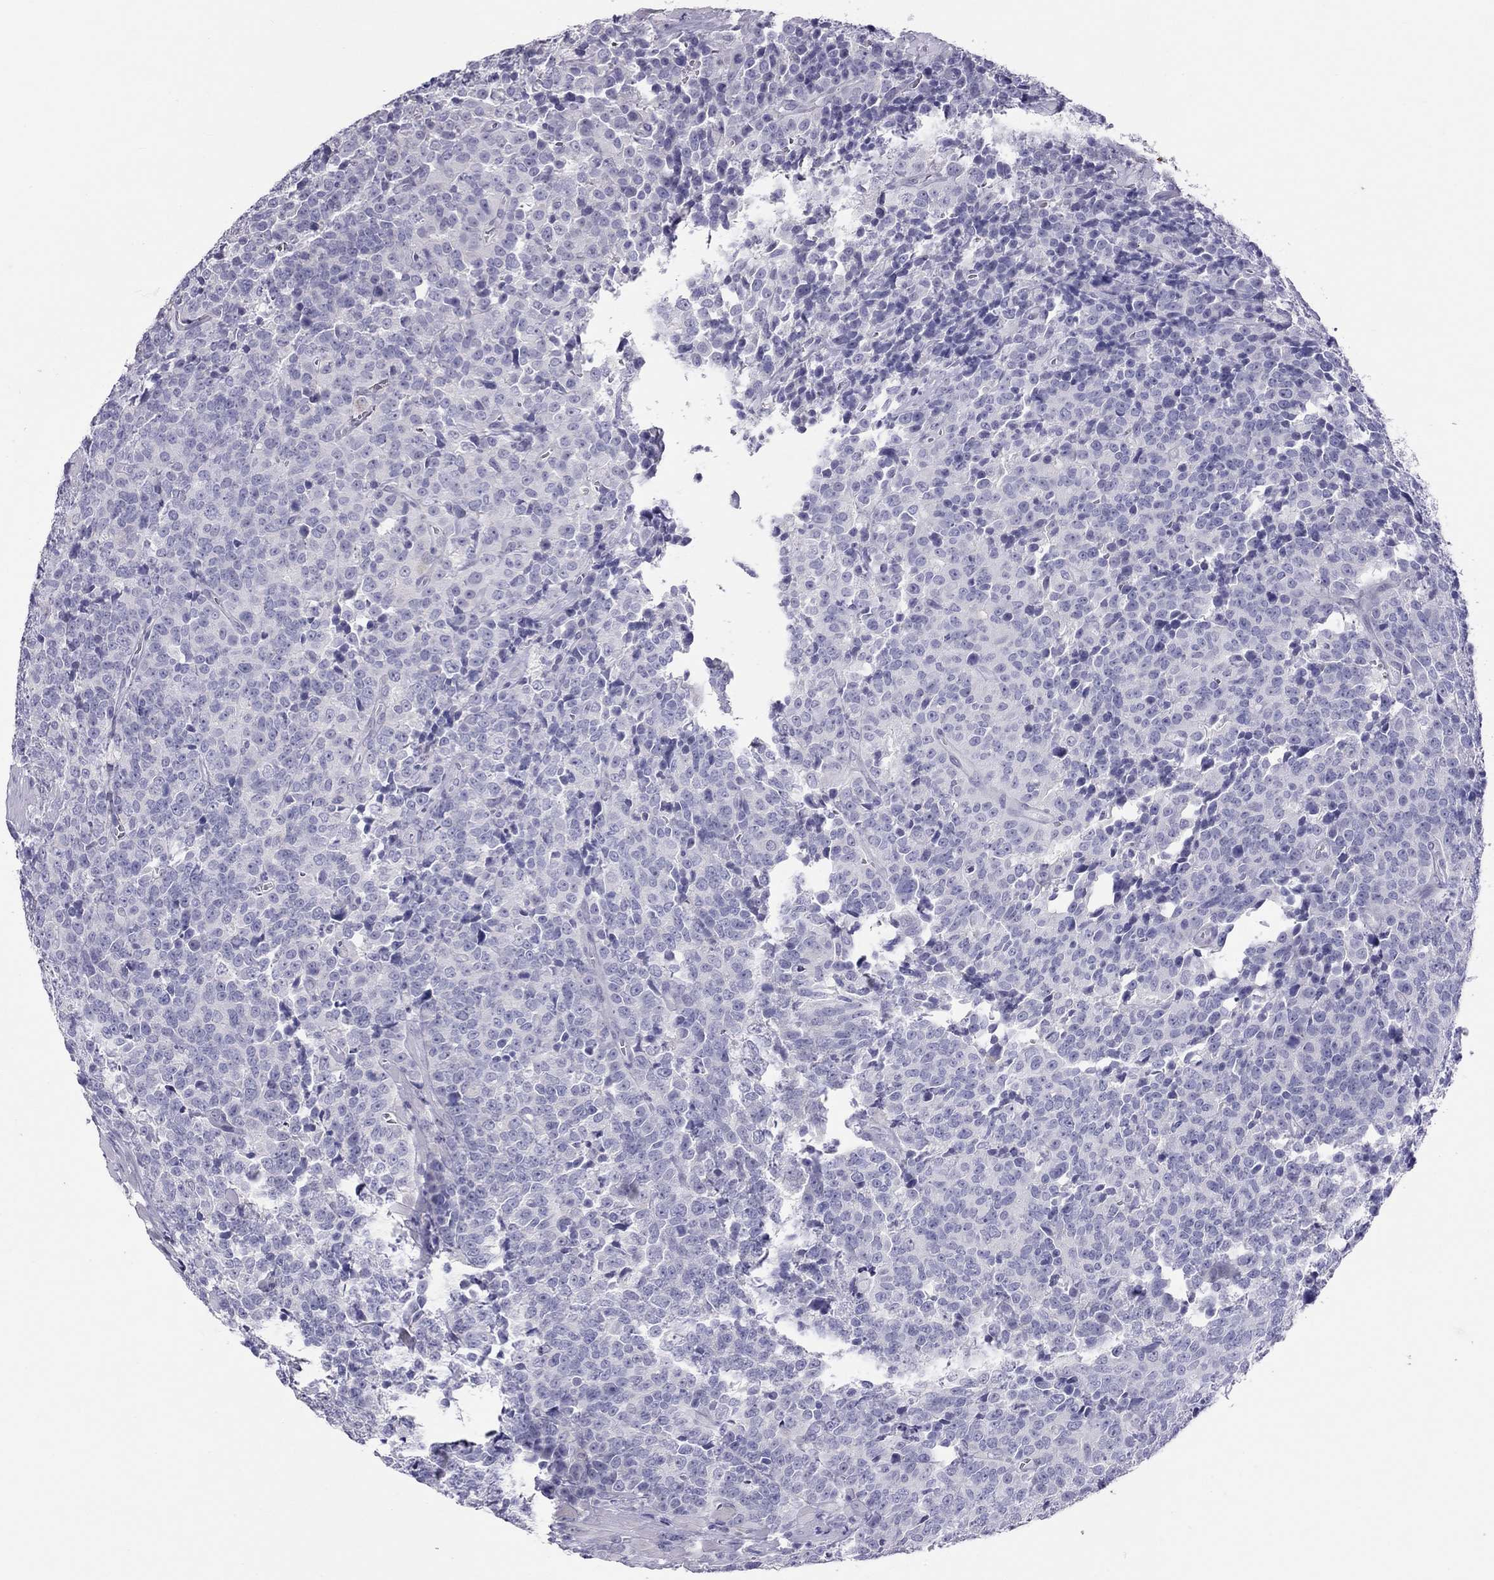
{"staining": {"intensity": "negative", "quantity": "none", "location": "none"}, "tissue": "prostate cancer", "cell_type": "Tumor cells", "image_type": "cancer", "snomed": [{"axis": "morphology", "description": "Adenocarcinoma, NOS"}, {"axis": "topography", "description": "Prostate"}], "caption": "High power microscopy histopathology image of an immunohistochemistry (IHC) histopathology image of prostate cancer, revealing no significant positivity in tumor cells. (Stains: DAB immunohistochemistry (IHC) with hematoxylin counter stain, Microscopy: brightfield microscopy at high magnification).", "gene": "IL17REL", "patient": {"sex": "male", "age": 67}}